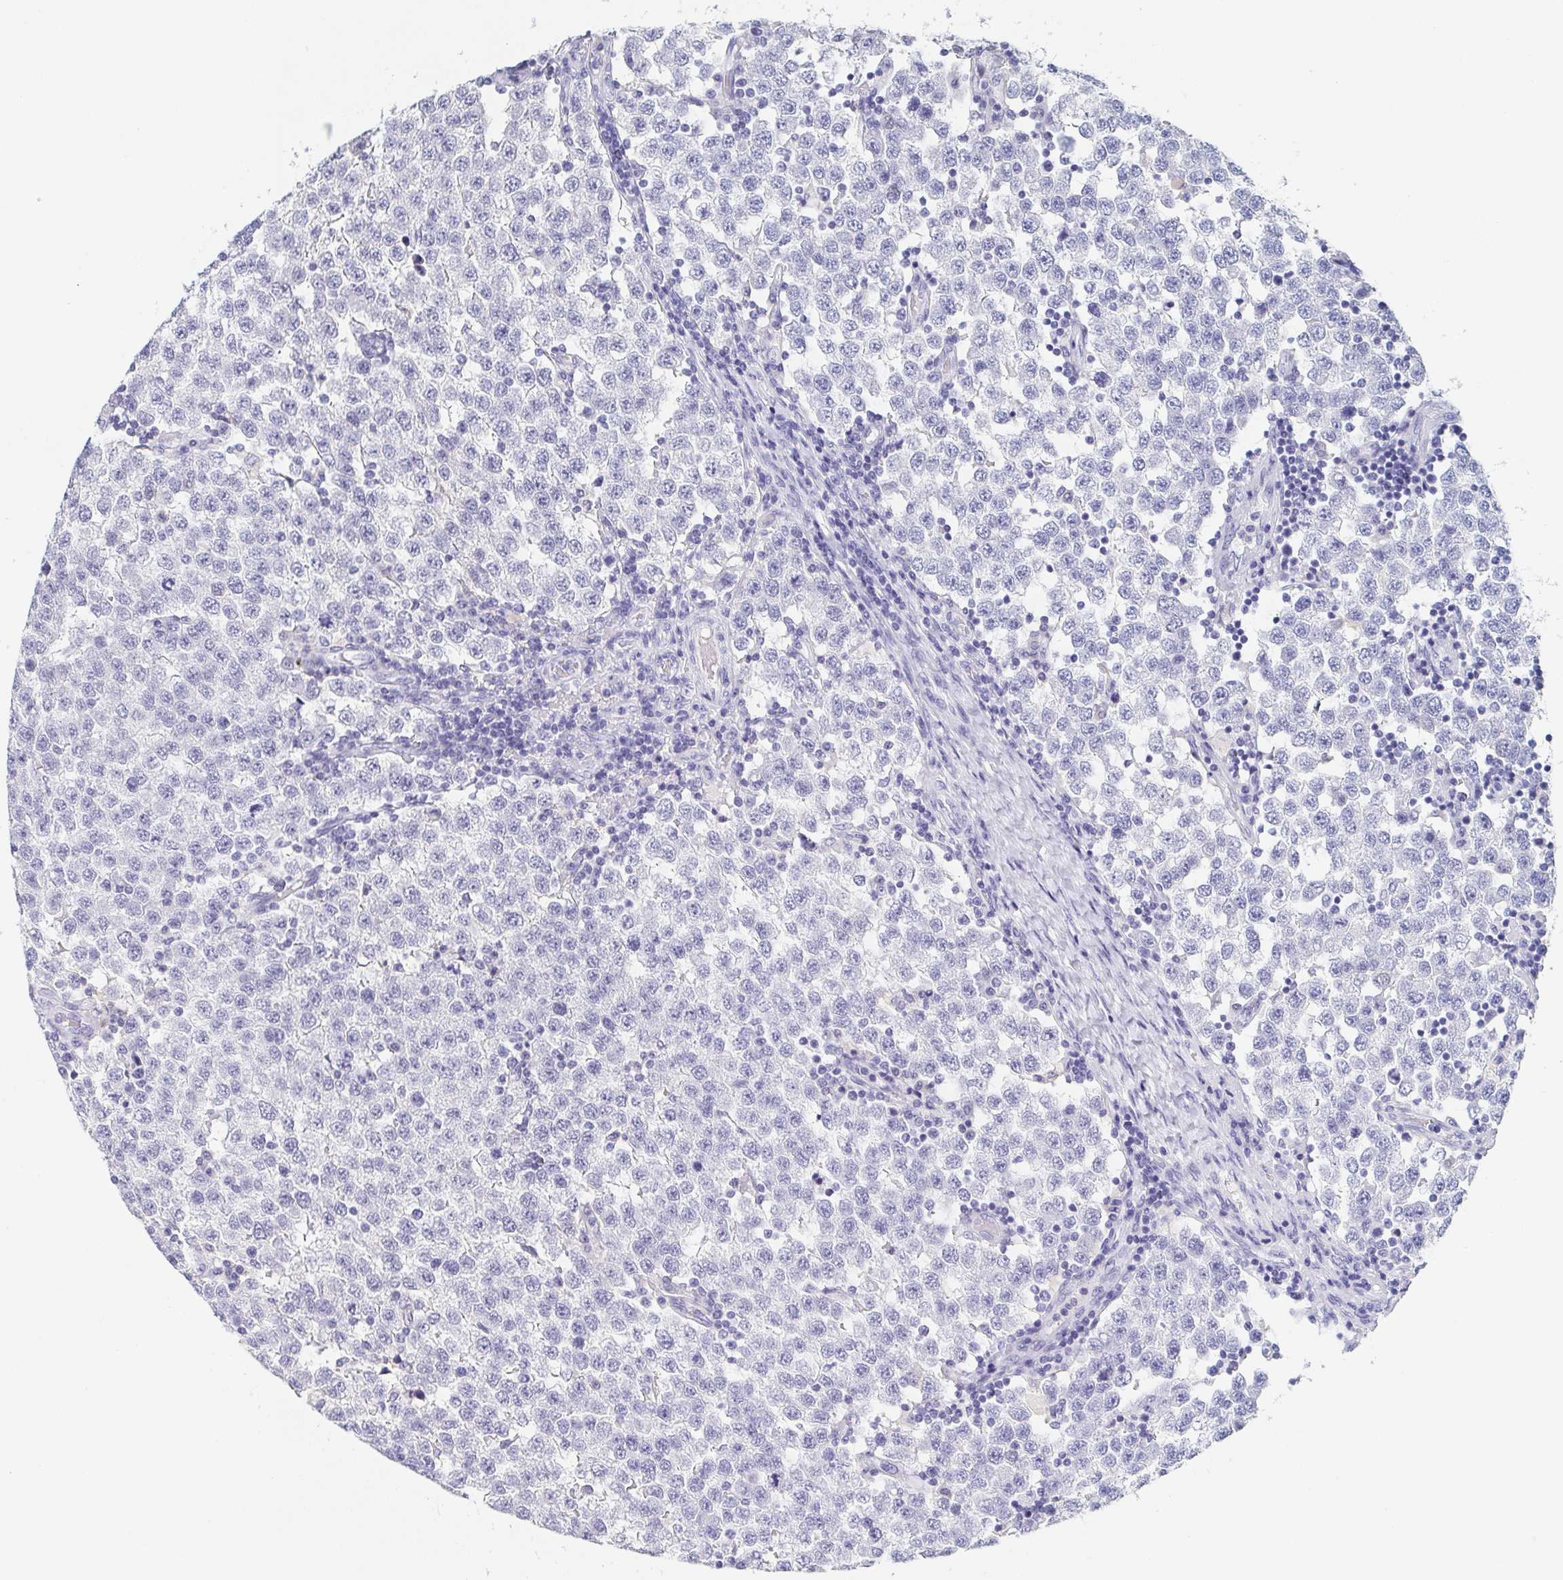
{"staining": {"intensity": "negative", "quantity": "none", "location": "none"}, "tissue": "testis cancer", "cell_type": "Tumor cells", "image_type": "cancer", "snomed": [{"axis": "morphology", "description": "Seminoma, NOS"}, {"axis": "topography", "description": "Testis"}], "caption": "This micrograph is of seminoma (testis) stained with immunohistochemistry to label a protein in brown with the nuclei are counter-stained blue. There is no expression in tumor cells.", "gene": "ITLN1", "patient": {"sex": "male", "age": 34}}